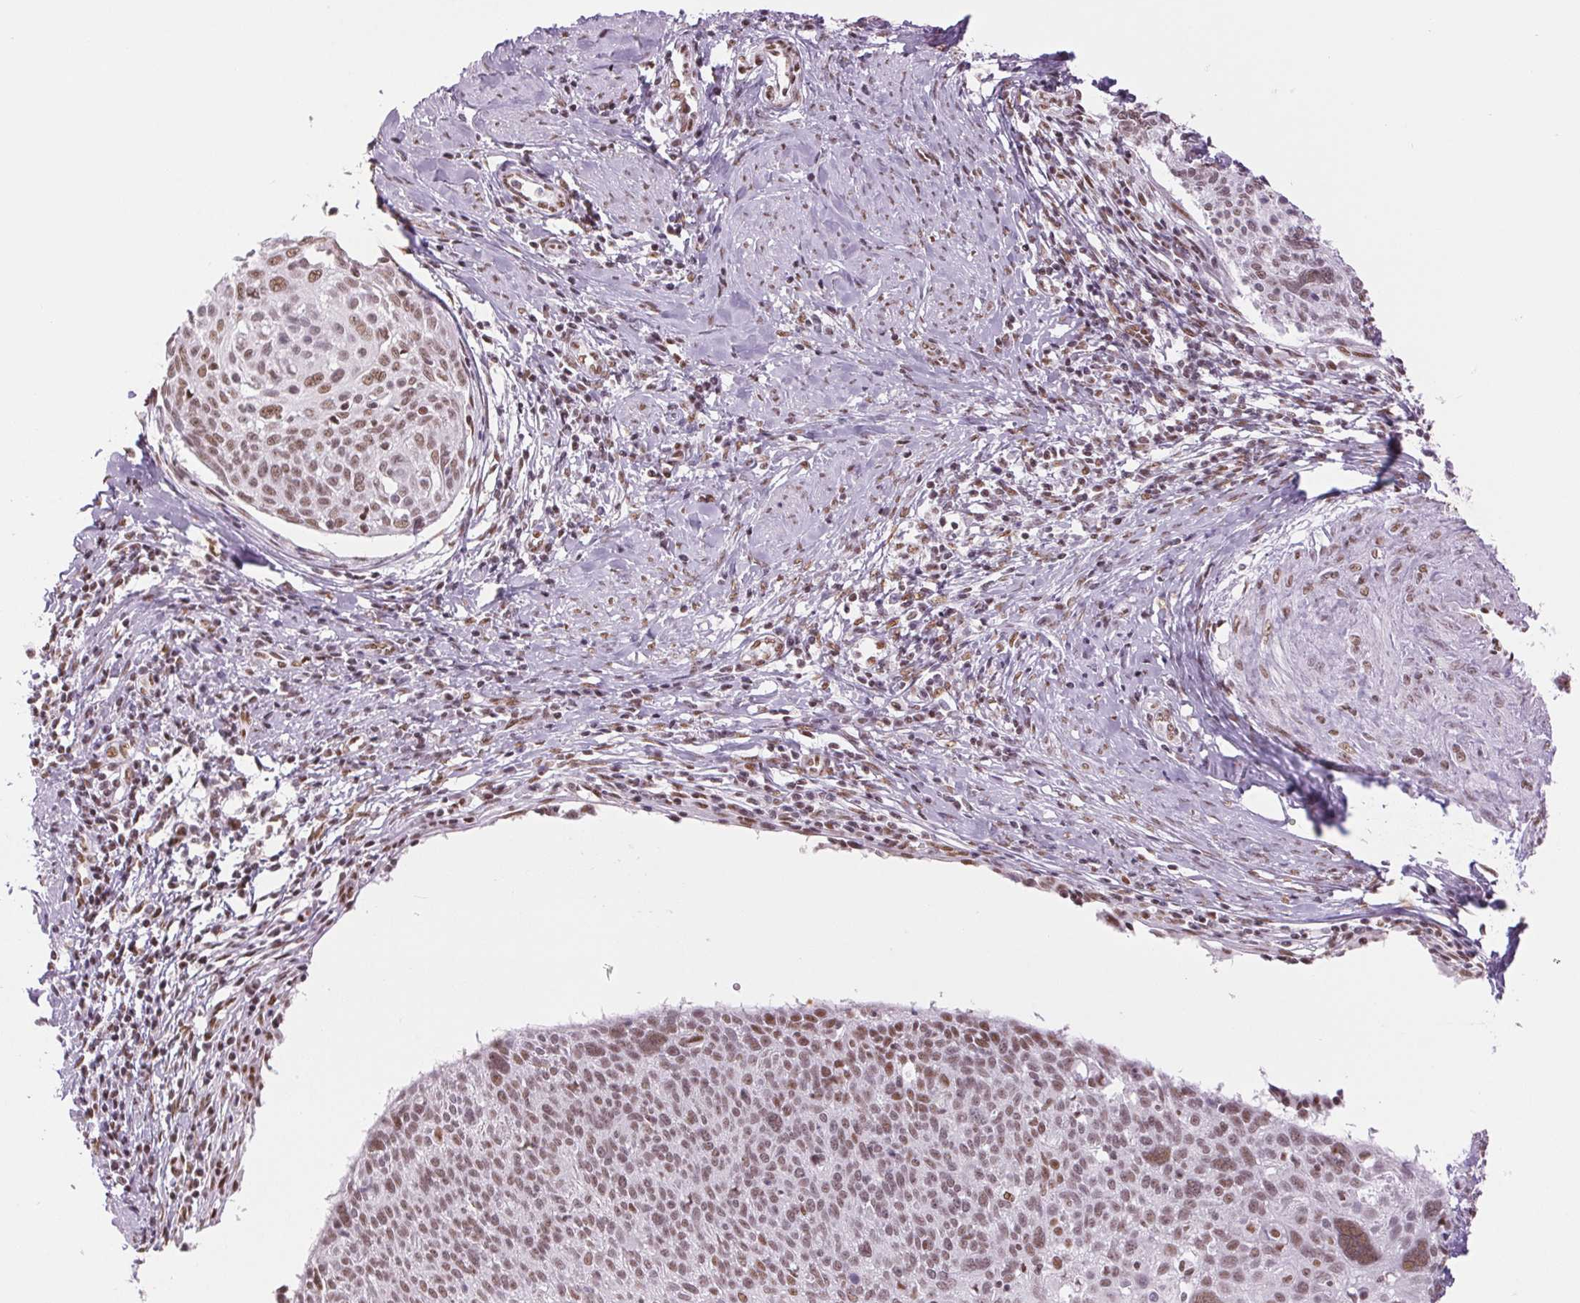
{"staining": {"intensity": "moderate", "quantity": ">75%", "location": "nuclear"}, "tissue": "cervical cancer", "cell_type": "Tumor cells", "image_type": "cancer", "snomed": [{"axis": "morphology", "description": "Squamous cell carcinoma, NOS"}, {"axis": "topography", "description": "Cervix"}], "caption": "IHC of cervical cancer (squamous cell carcinoma) shows medium levels of moderate nuclear positivity in about >75% of tumor cells.", "gene": "ZFR2", "patient": {"sex": "female", "age": 49}}